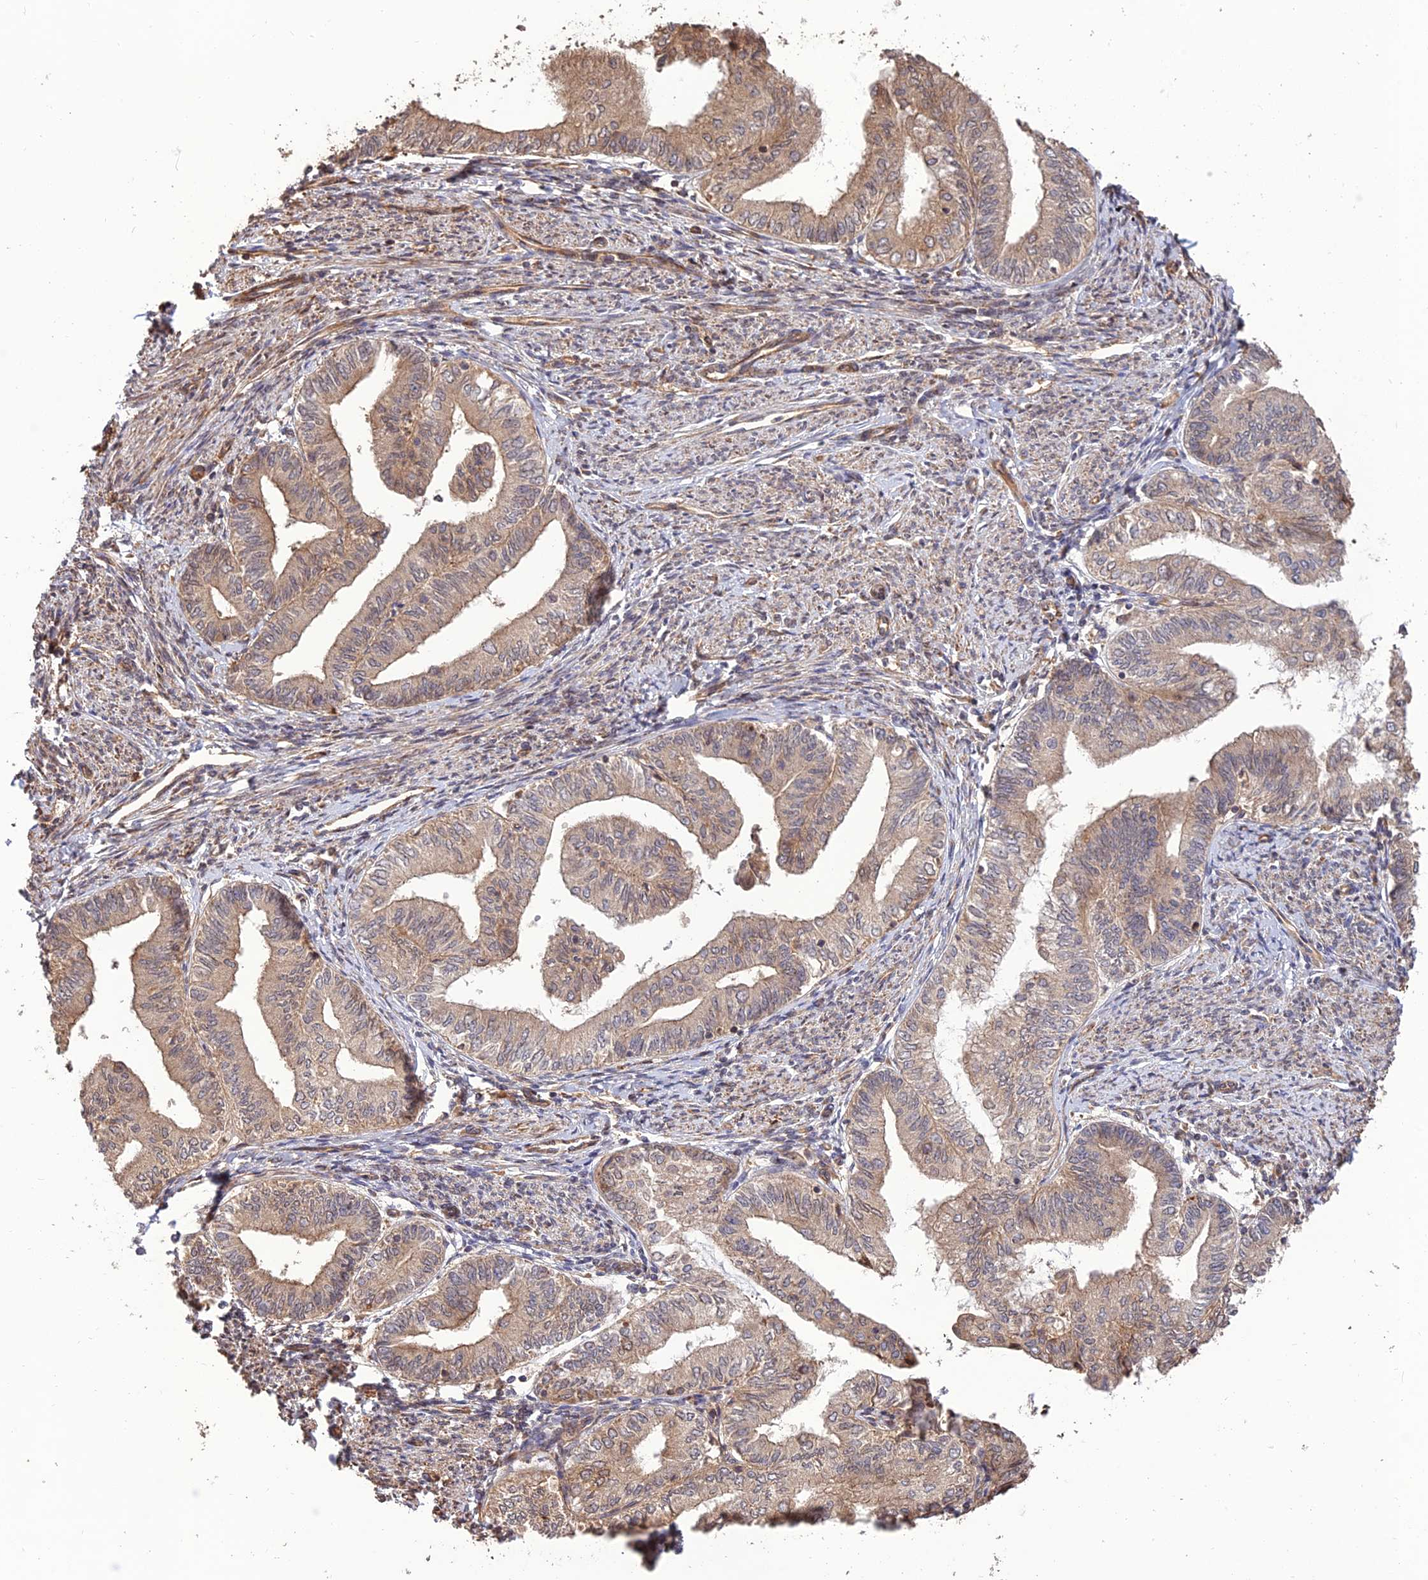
{"staining": {"intensity": "weak", "quantity": ">75%", "location": "cytoplasmic/membranous"}, "tissue": "endometrial cancer", "cell_type": "Tumor cells", "image_type": "cancer", "snomed": [{"axis": "morphology", "description": "Adenocarcinoma, NOS"}, {"axis": "topography", "description": "Endometrium"}], "caption": "A low amount of weak cytoplasmic/membranous staining is appreciated in about >75% of tumor cells in adenocarcinoma (endometrial) tissue. Using DAB (3,3'-diaminobenzidine) (brown) and hematoxylin (blue) stains, captured at high magnification using brightfield microscopy.", "gene": "CREBL2", "patient": {"sex": "female", "age": 66}}